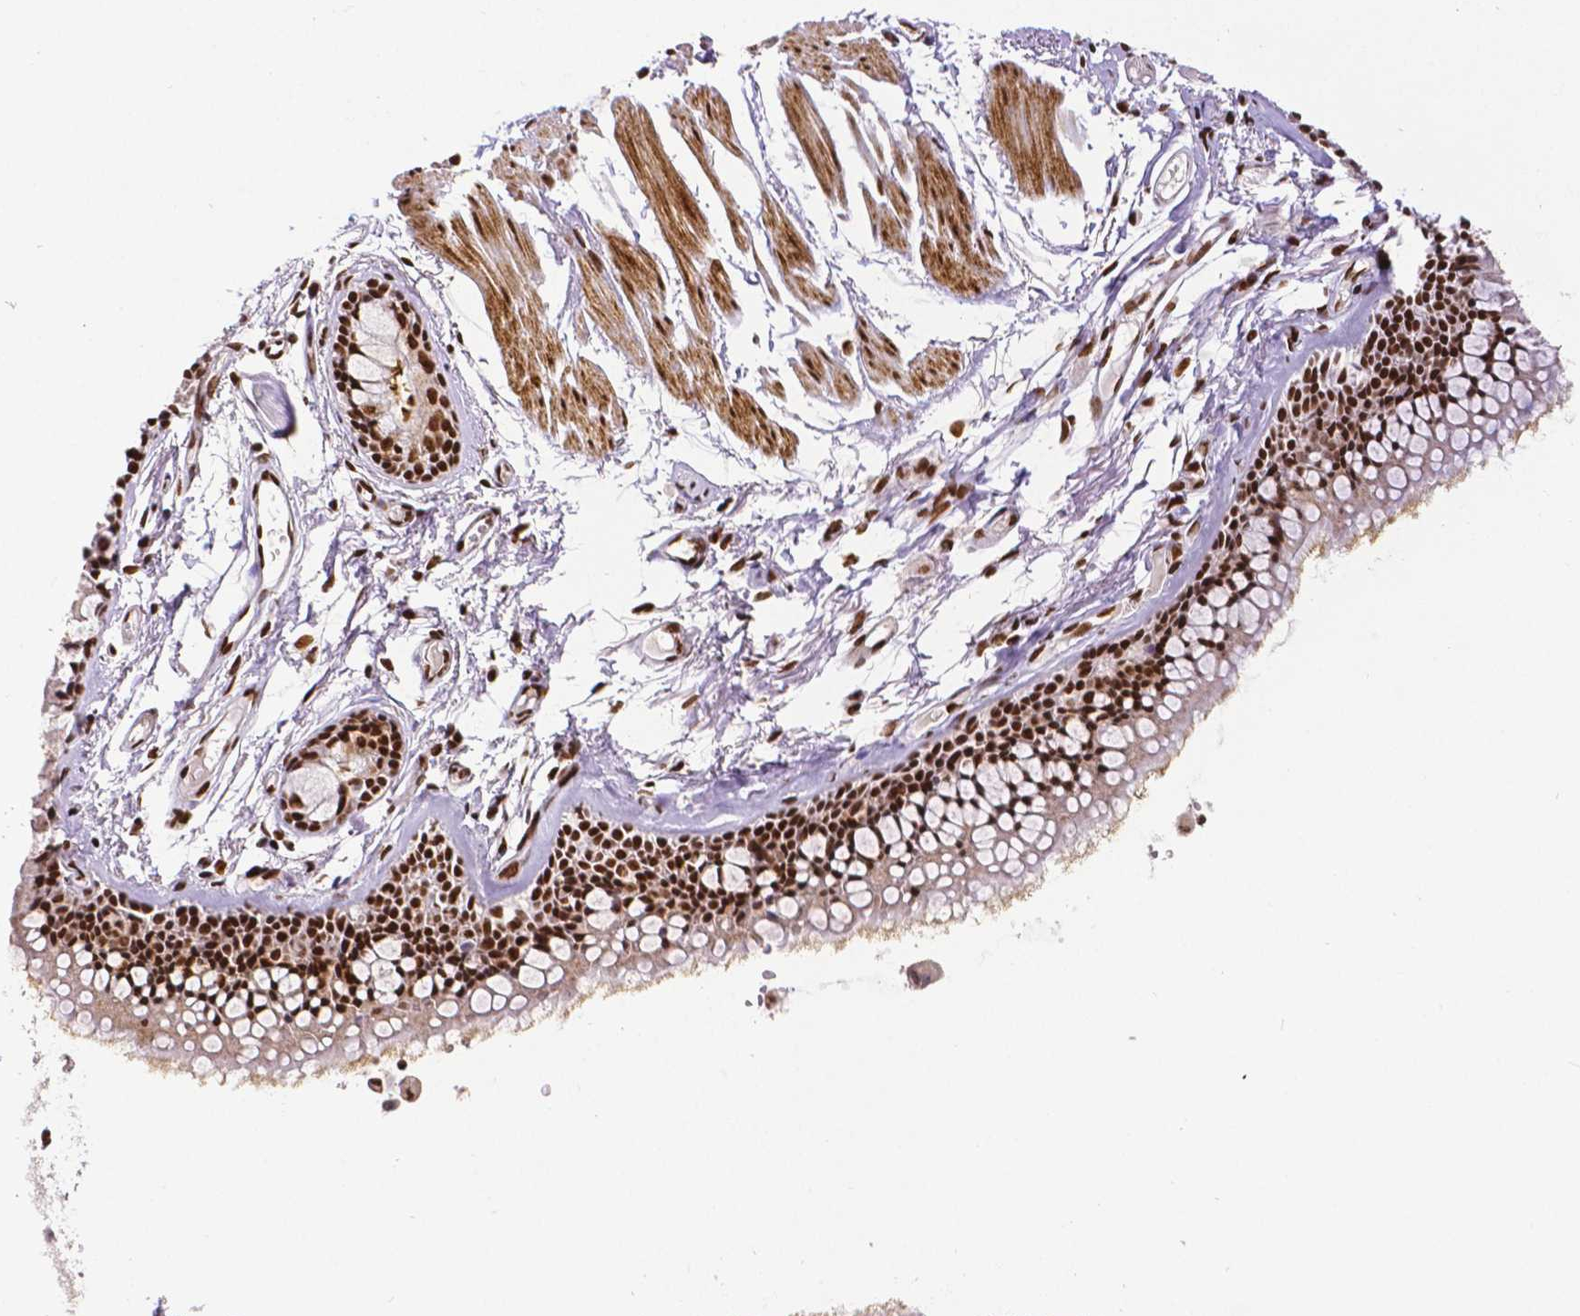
{"staining": {"intensity": "negative", "quantity": "none", "location": "none"}, "tissue": "soft tissue", "cell_type": "Chondrocytes", "image_type": "normal", "snomed": [{"axis": "morphology", "description": "Normal tissue, NOS"}, {"axis": "topography", "description": "Cartilage tissue"}, {"axis": "topography", "description": "Bronchus"}], "caption": "The image displays no staining of chondrocytes in benign soft tissue. (Brightfield microscopy of DAB (3,3'-diaminobenzidine) immunohistochemistry at high magnification).", "gene": "CTCF", "patient": {"sex": "female", "age": 79}}